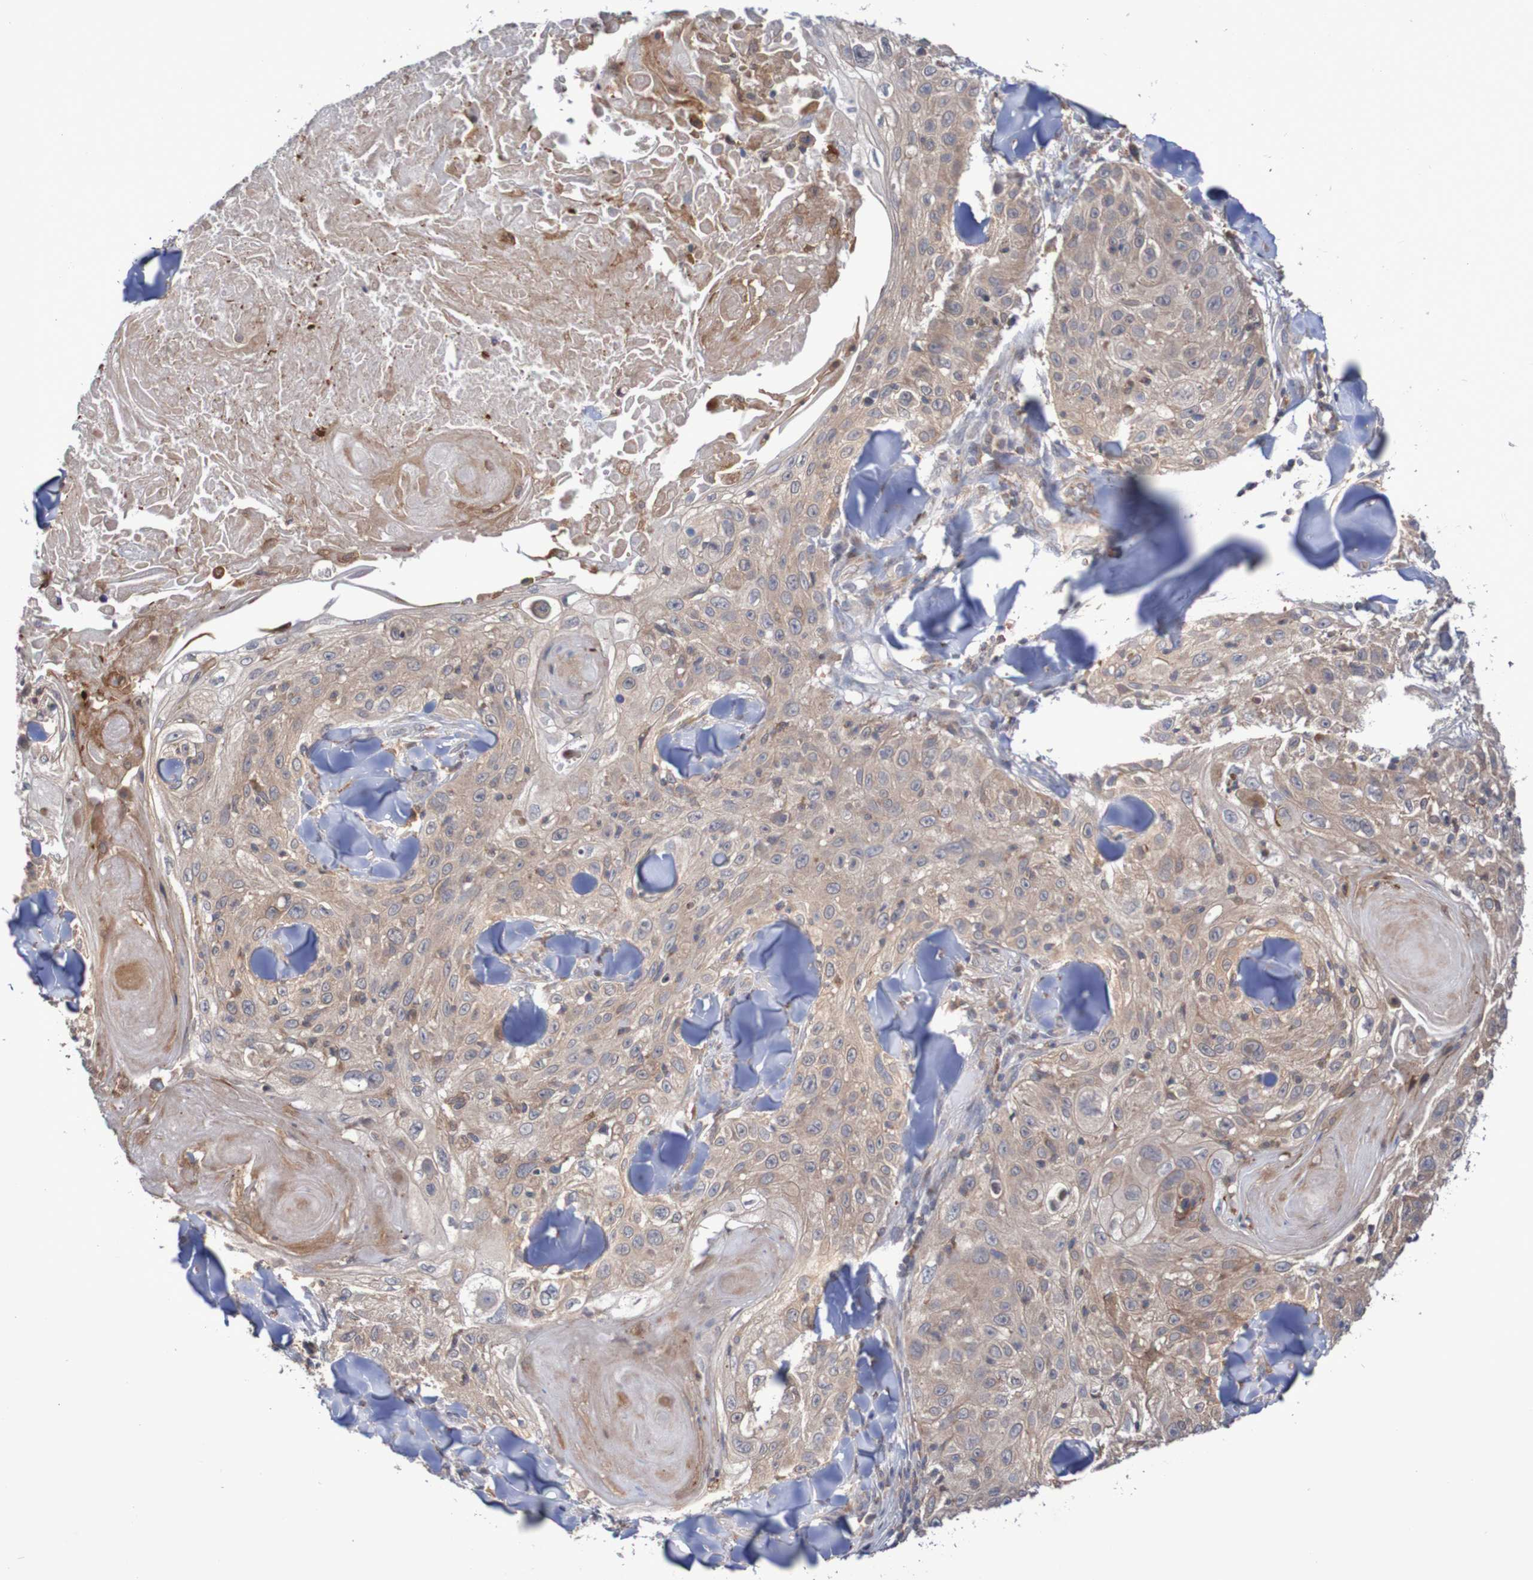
{"staining": {"intensity": "weak", "quantity": ">75%", "location": "cytoplasmic/membranous"}, "tissue": "skin cancer", "cell_type": "Tumor cells", "image_type": "cancer", "snomed": [{"axis": "morphology", "description": "Squamous cell carcinoma, NOS"}, {"axis": "topography", "description": "Skin"}], "caption": "Immunohistochemical staining of human skin cancer (squamous cell carcinoma) shows weak cytoplasmic/membranous protein expression in approximately >75% of tumor cells. (Stains: DAB in brown, nuclei in blue, Microscopy: brightfield microscopy at high magnification).", "gene": "C3orf18", "patient": {"sex": "male", "age": 86}}